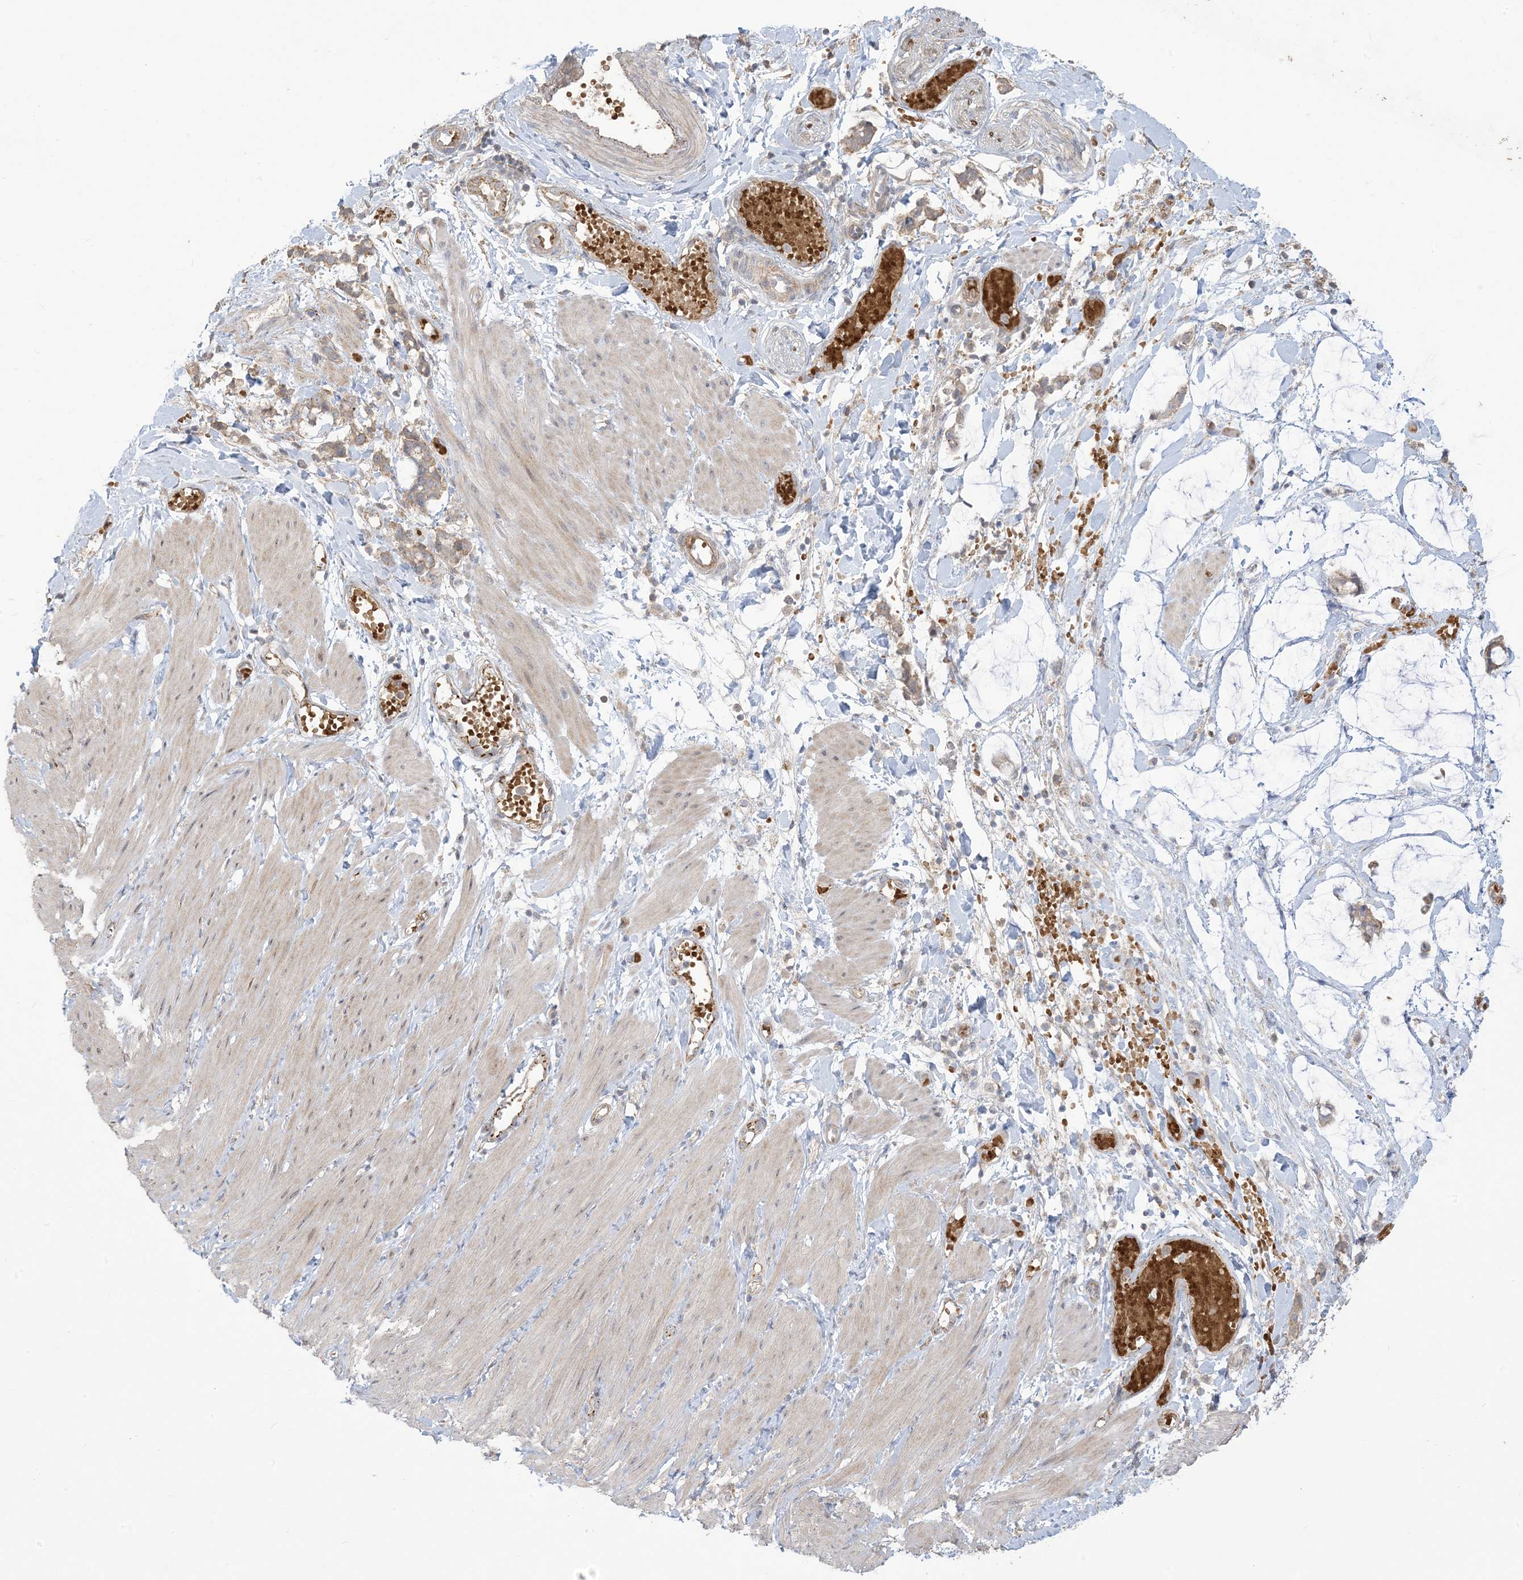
{"staining": {"intensity": "weak", "quantity": "25%-75%", "location": "cytoplasmic/membranous"}, "tissue": "adipose tissue", "cell_type": "Adipocytes", "image_type": "normal", "snomed": [{"axis": "morphology", "description": "Normal tissue, NOS"}, {"axis": "morphology", "description": "Adenocarcinoma, NOS"}, {"axis": "topography", "description": "Colon"}, {"axis": "topography", "description": "Peripheral nerve tissue"}], "caption": "High-magnification brightfield microscopy of benign adipose tissue stained with DAB (brown) and counterstained with hematoxylin (blue). adipocytes exhibit weak cytoplasmic/membranous positivity is identified in about25%-75% of cells. The protein is stained brown, and the nuclei are stained in blue (DAB (3,3'-diaminobenzidine) IHC with brightfield microscopy, high magnification).", "gene": "KLHL18", "patient": {"sex": "male", "age": 14}}